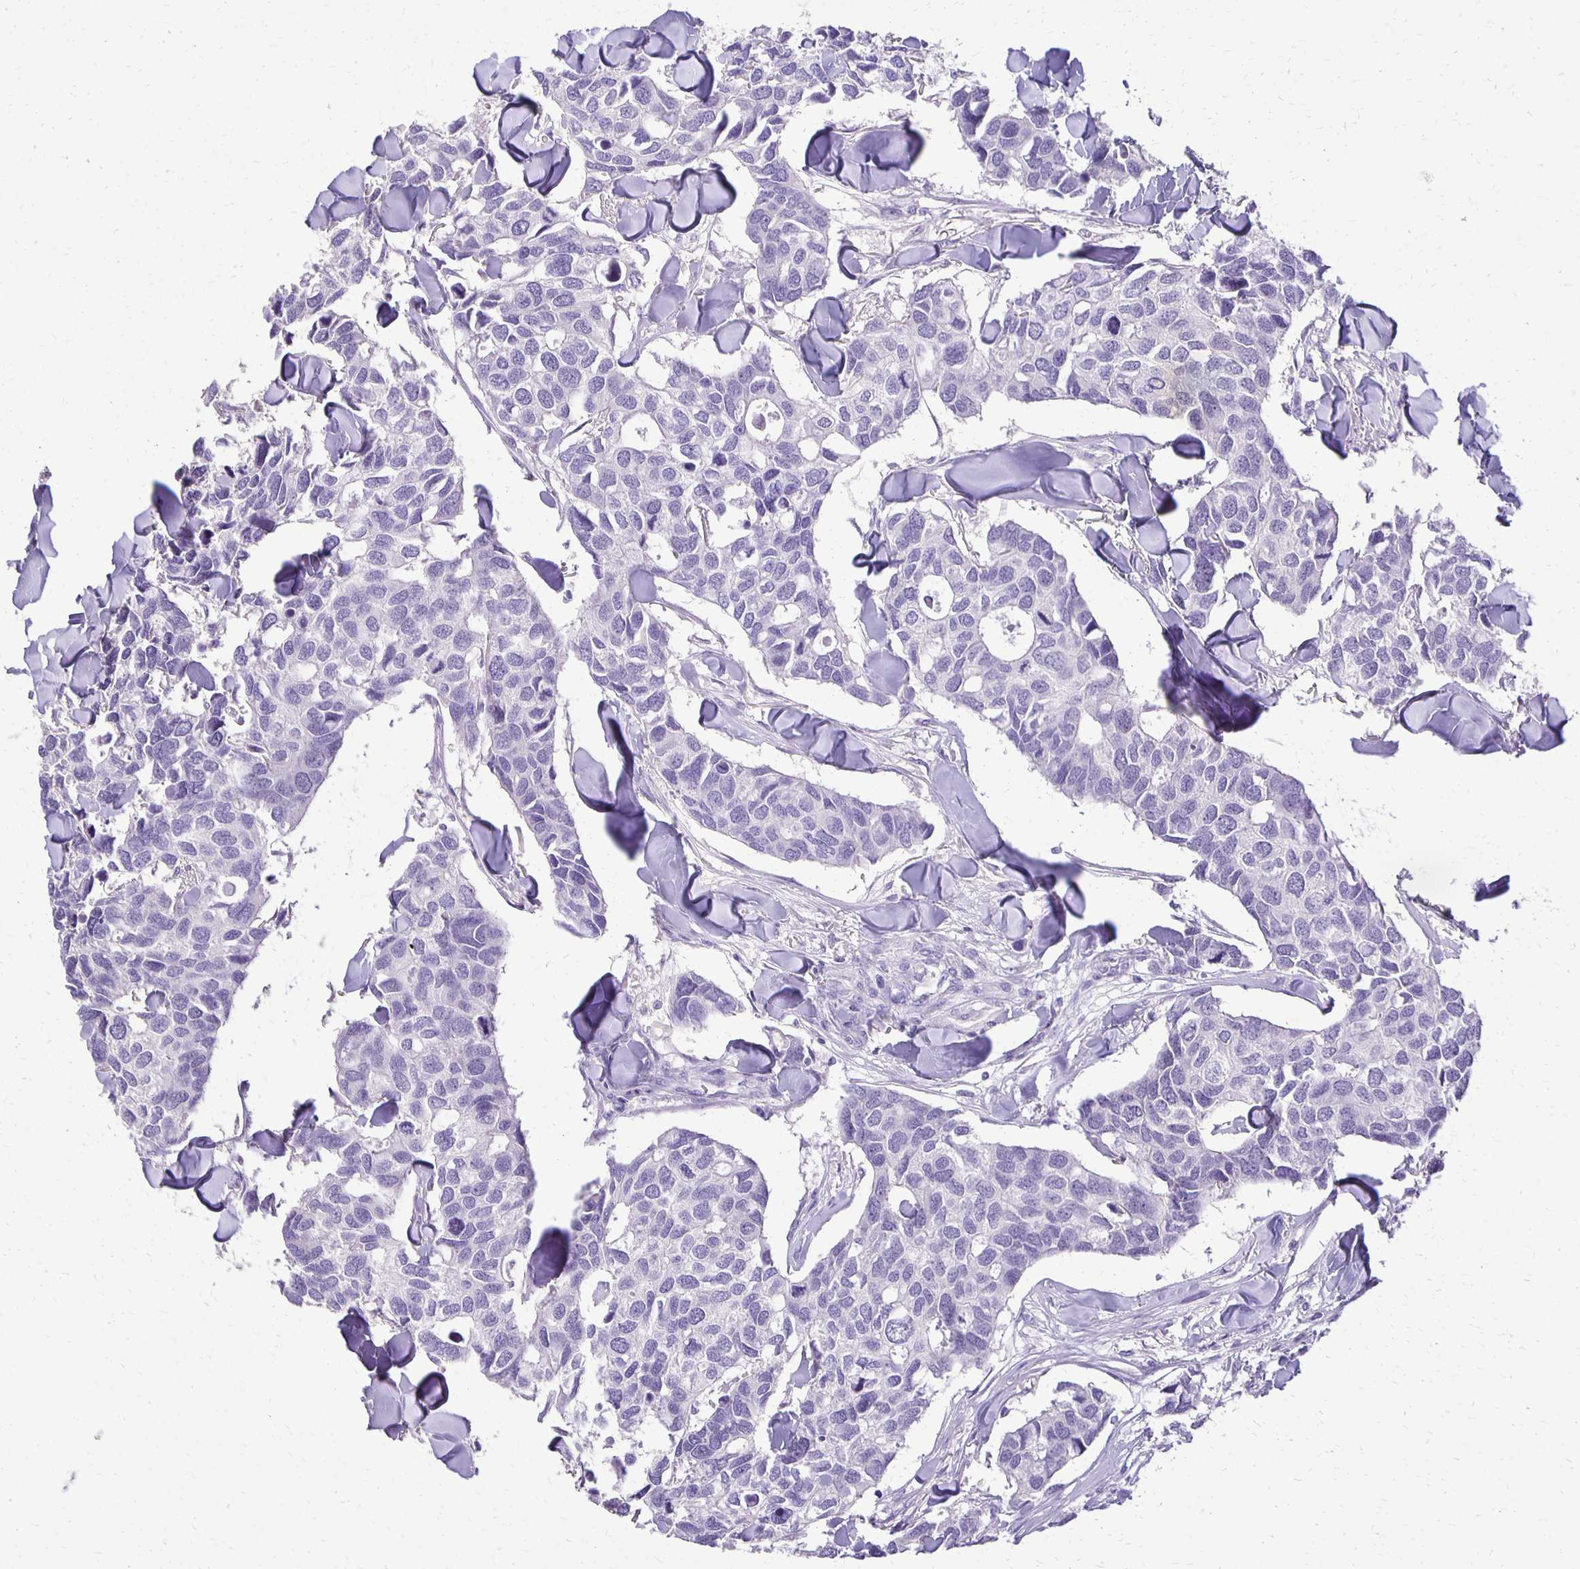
{"staining": {"intensity": "negative", "quantity": "none", "location": "none"}, "tissue": "breast cancer", "cell_type": "Tumor cells", "image_type": "cancer", "snomed": [{"axis": "morphology", "description": "Duct carcinoma"}, {"axis": "topography", "description": "Breast"}], "caption": "This is a image of immunohistochemistry (IHC) staining of breast cancer, which shows no positivity in tumor cells.", "gene": "ANKRD45", "patient": {"sex": "female", "age": 83}}